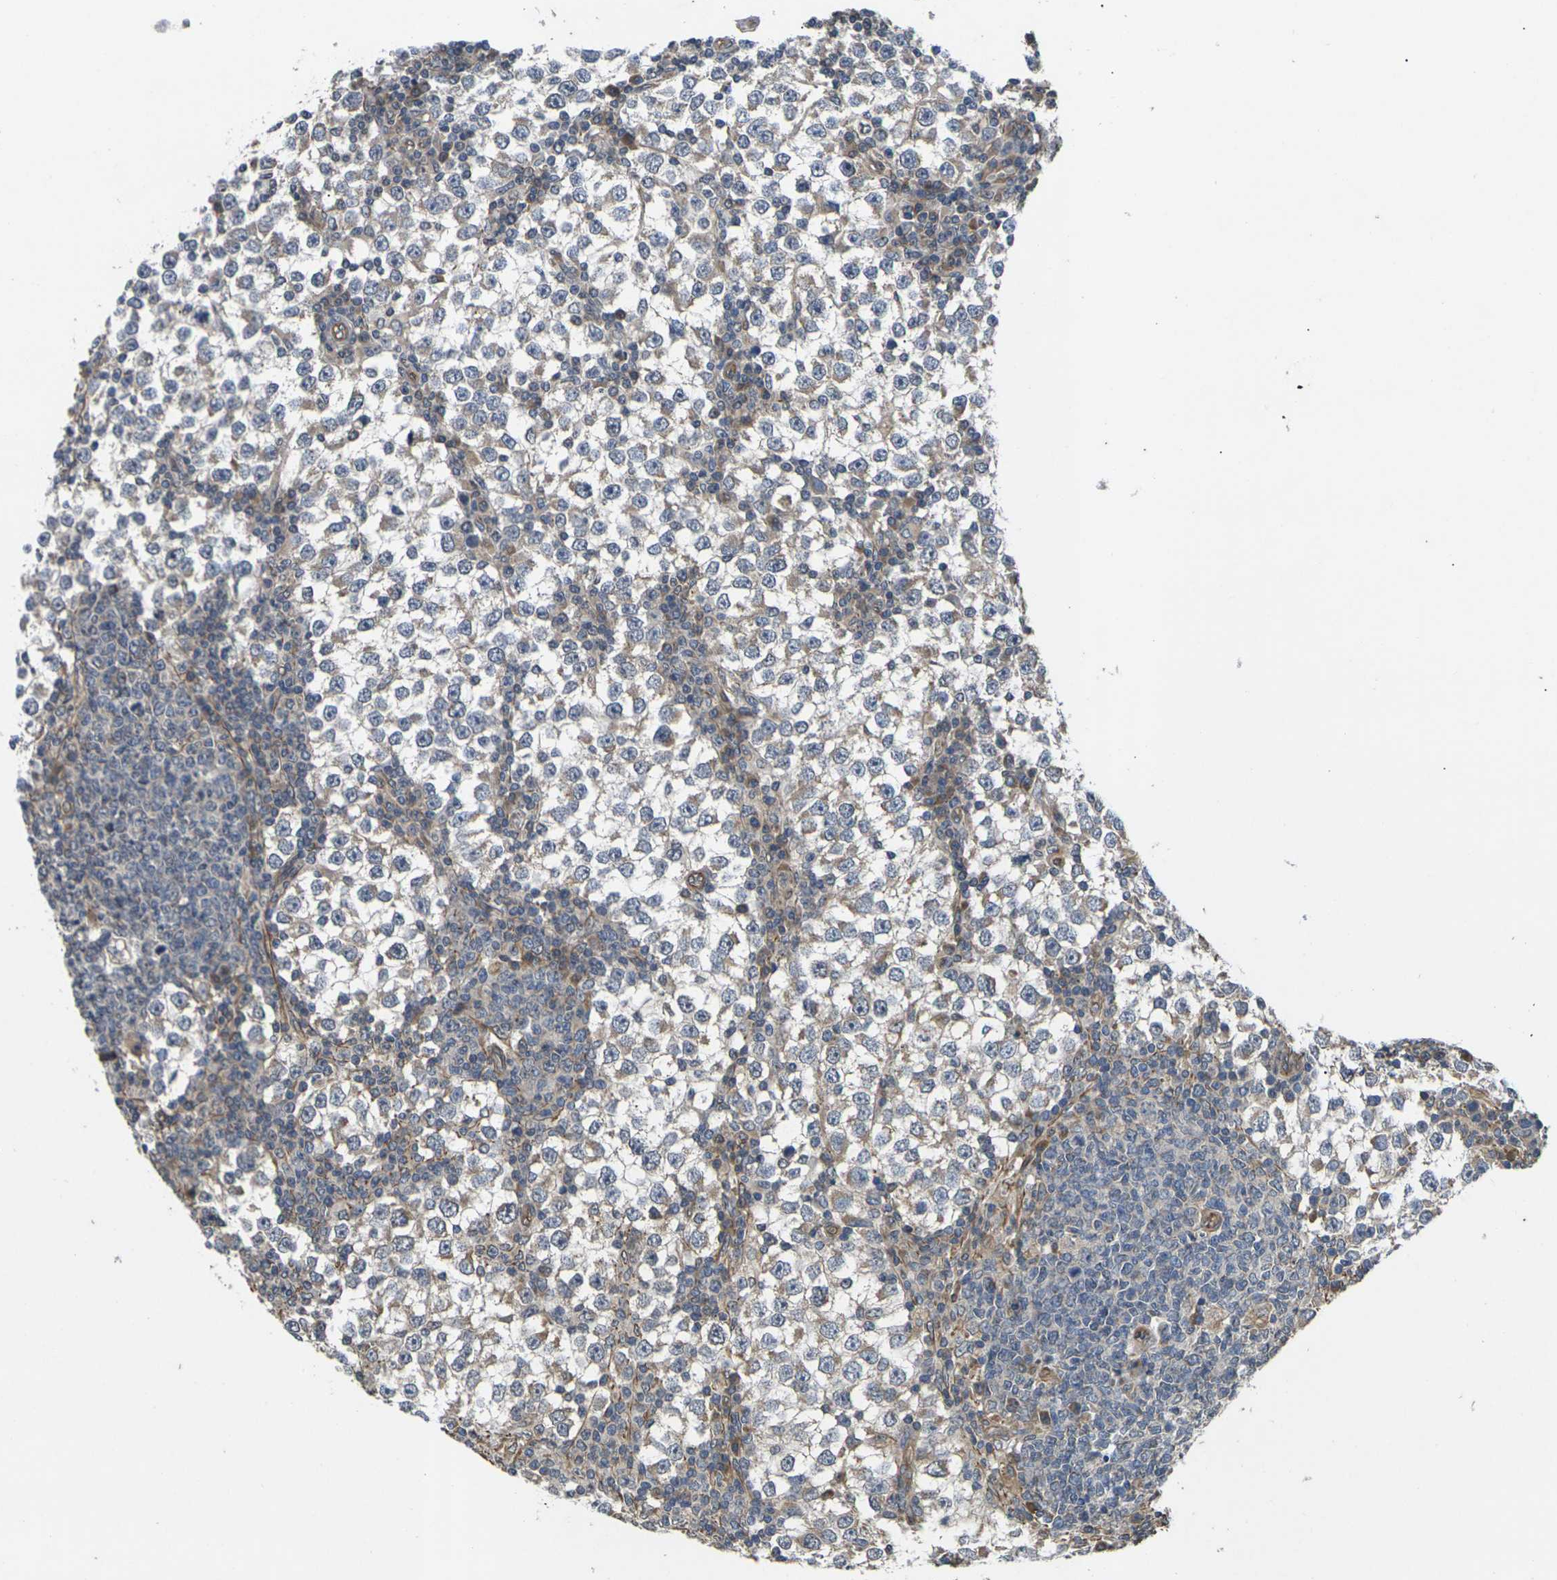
{"staining": {"intensity": "weak", "quantity": "25%-75%", "location": "cytoplasmic/membranous"}, "tissue": "testis cancer", "cell_type": "Tumor cells", "image_type": "cancer", "snomed": [{"axis": "morphology", "description": "Seminoma, NOS"}, {"axis": "topography", "description": "Testis"}], "caption": "High-power microscopy captured an IHC image of testis cancer, revealing weak cytoplasmic/membranous positivity in about 25%-75% of tumor cells.", "gene": "DKK2", "patient": {"sex": "male", "age": 65}}